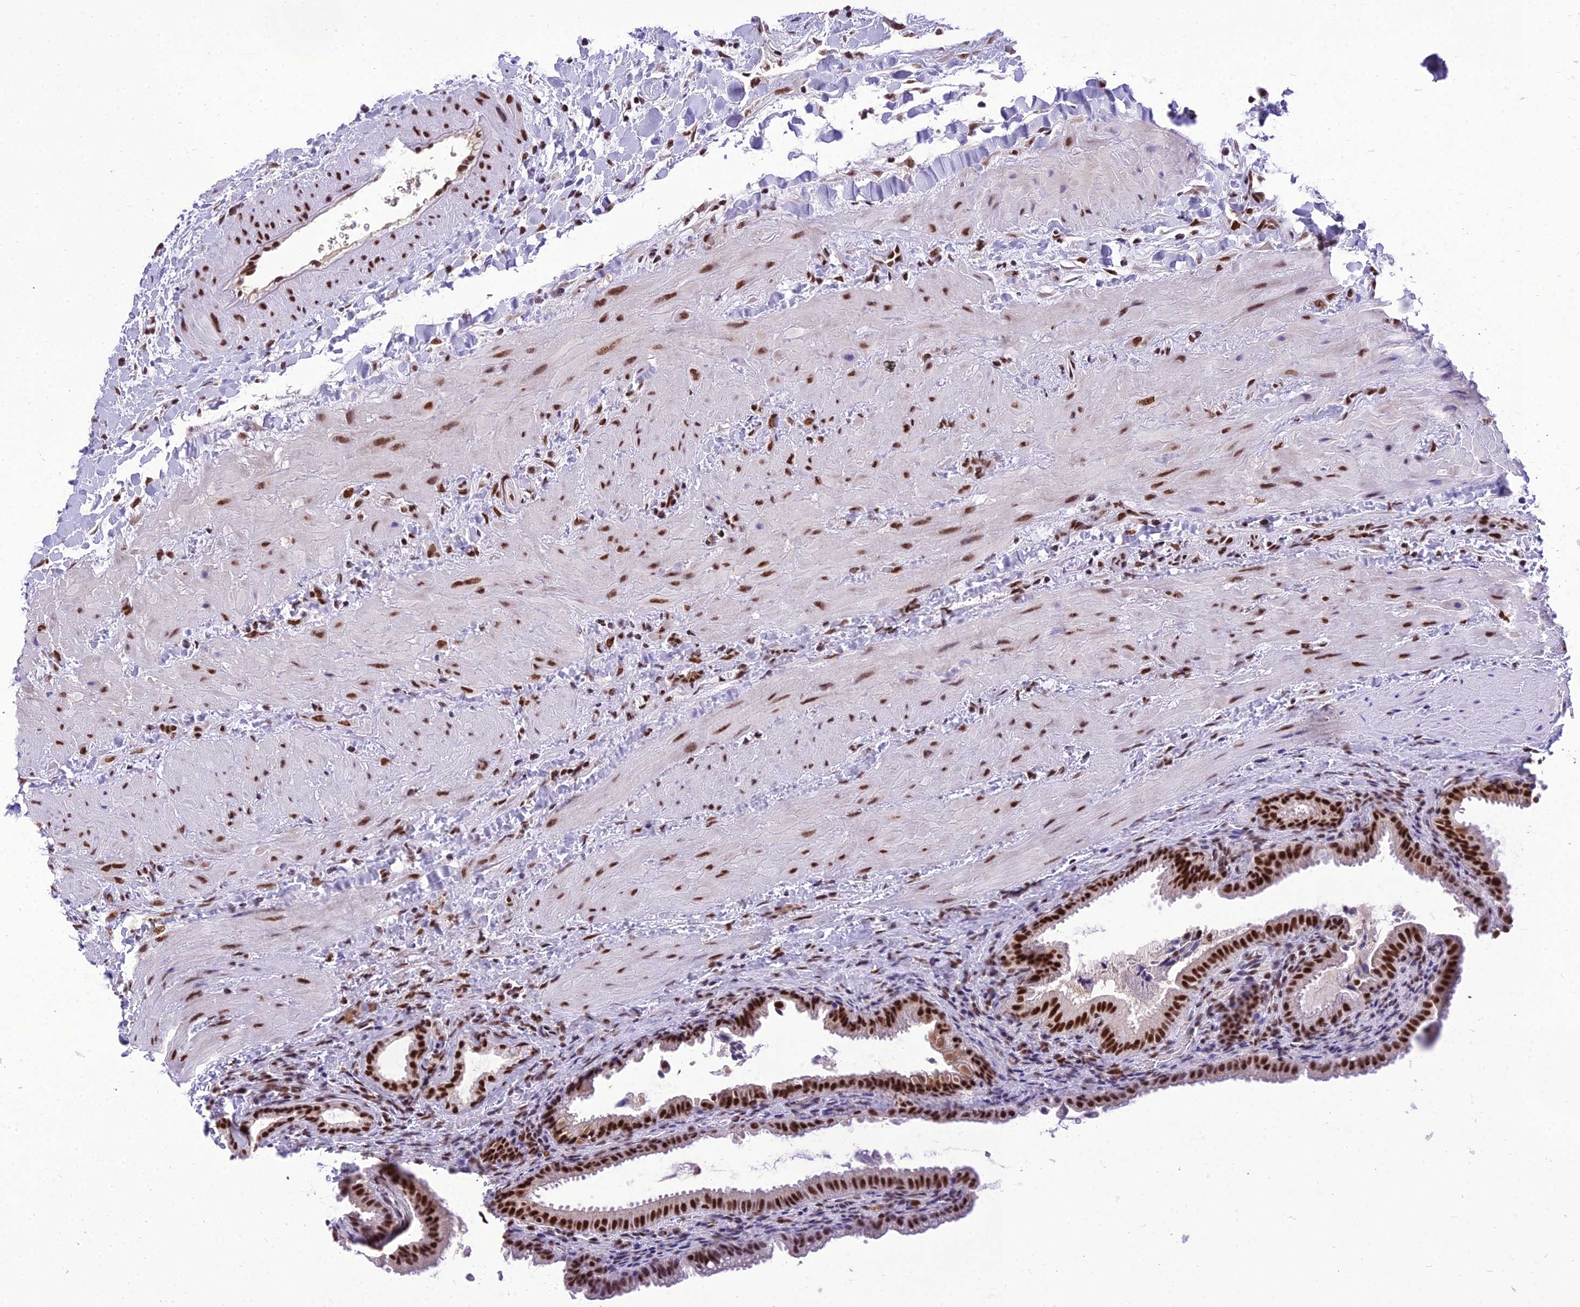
{"staining": {"intensity": "strong", "quantity": "25%-75%", "location": "nuclear"}, "tissue": "gallbladder", "cell_type": "Glandular cells", "image_type": "normal", "snomed": [{"axis": "morphology", "description": "Normal tissue, NOS"}, {"axis": "topography", "description": "Gallbladder"}], "caption": "Unremarkable gallbladder was stained to show a protein in brown. There is high levels of strong nuclear positivity in about 25%-75% of glandular cells.", "gene": "SH3RF3", "patient": {"sex": "male", "age": 24}}